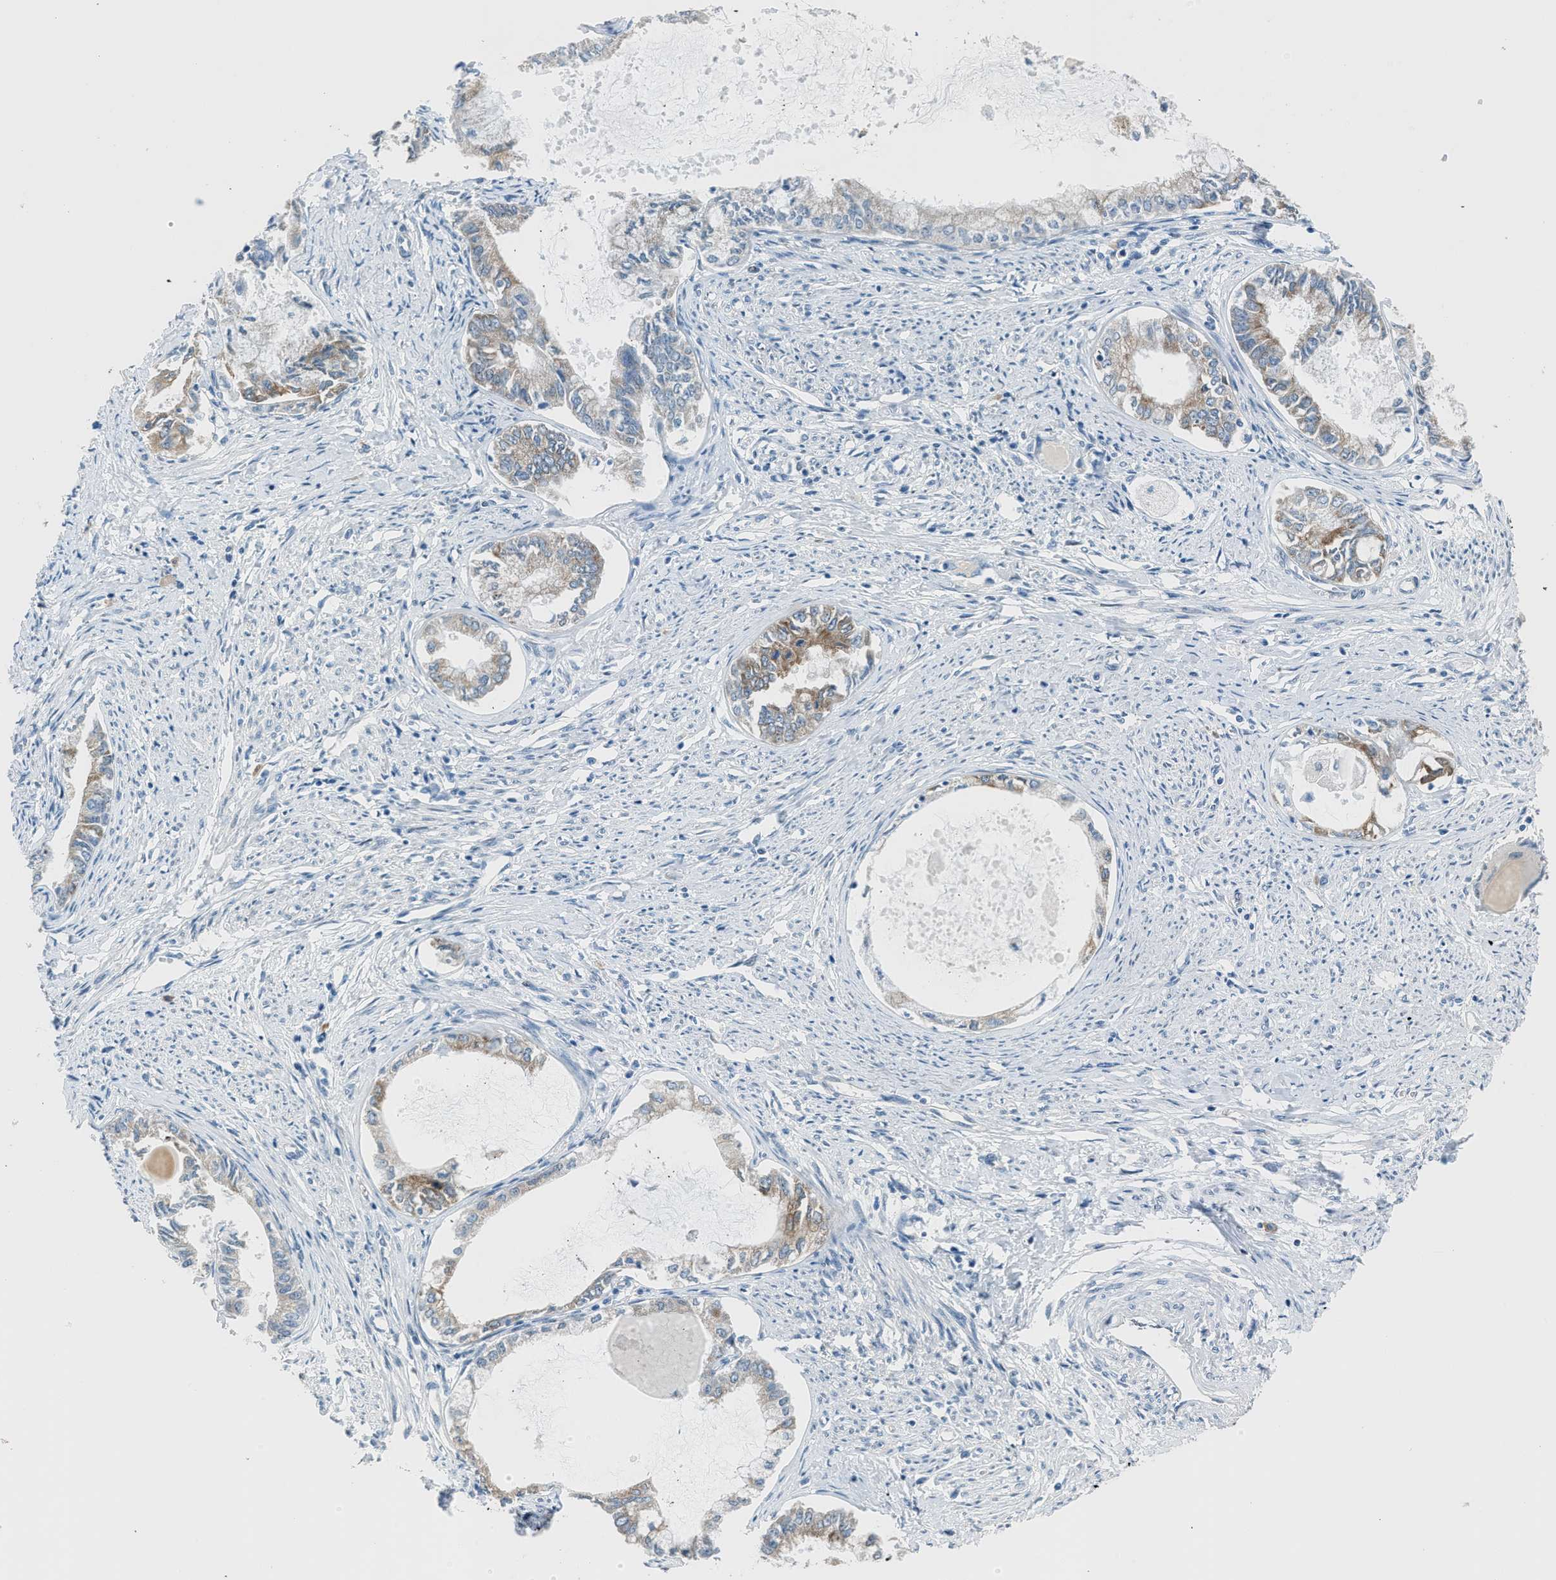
{"staining": {"intensity": "weak", "quantity": "25%-75%", "location": "cytoplasmic/membranous"}, "tissue": "endometrial cancer", "cell_type": "Tumor cells", "image_type": "cancer", "snomed": [{"axis": "morphology", "description": "Adenocarcinoma, NOS"}, {"axis": "topography", "description": "Endometrium"}], "caption": "A low amount of weak cytoplasmic/membranous expression is appreciated in approximately 25%-75% of tumor cells in endometrial cancer (adenocarcinoma) tissue. (DAB (3,3'-diaminobenzidine) = brown stain, brightfield microscopy at high magnification).", "gene": "RNF41", "patient": {"sex": "female", "age": 86}}